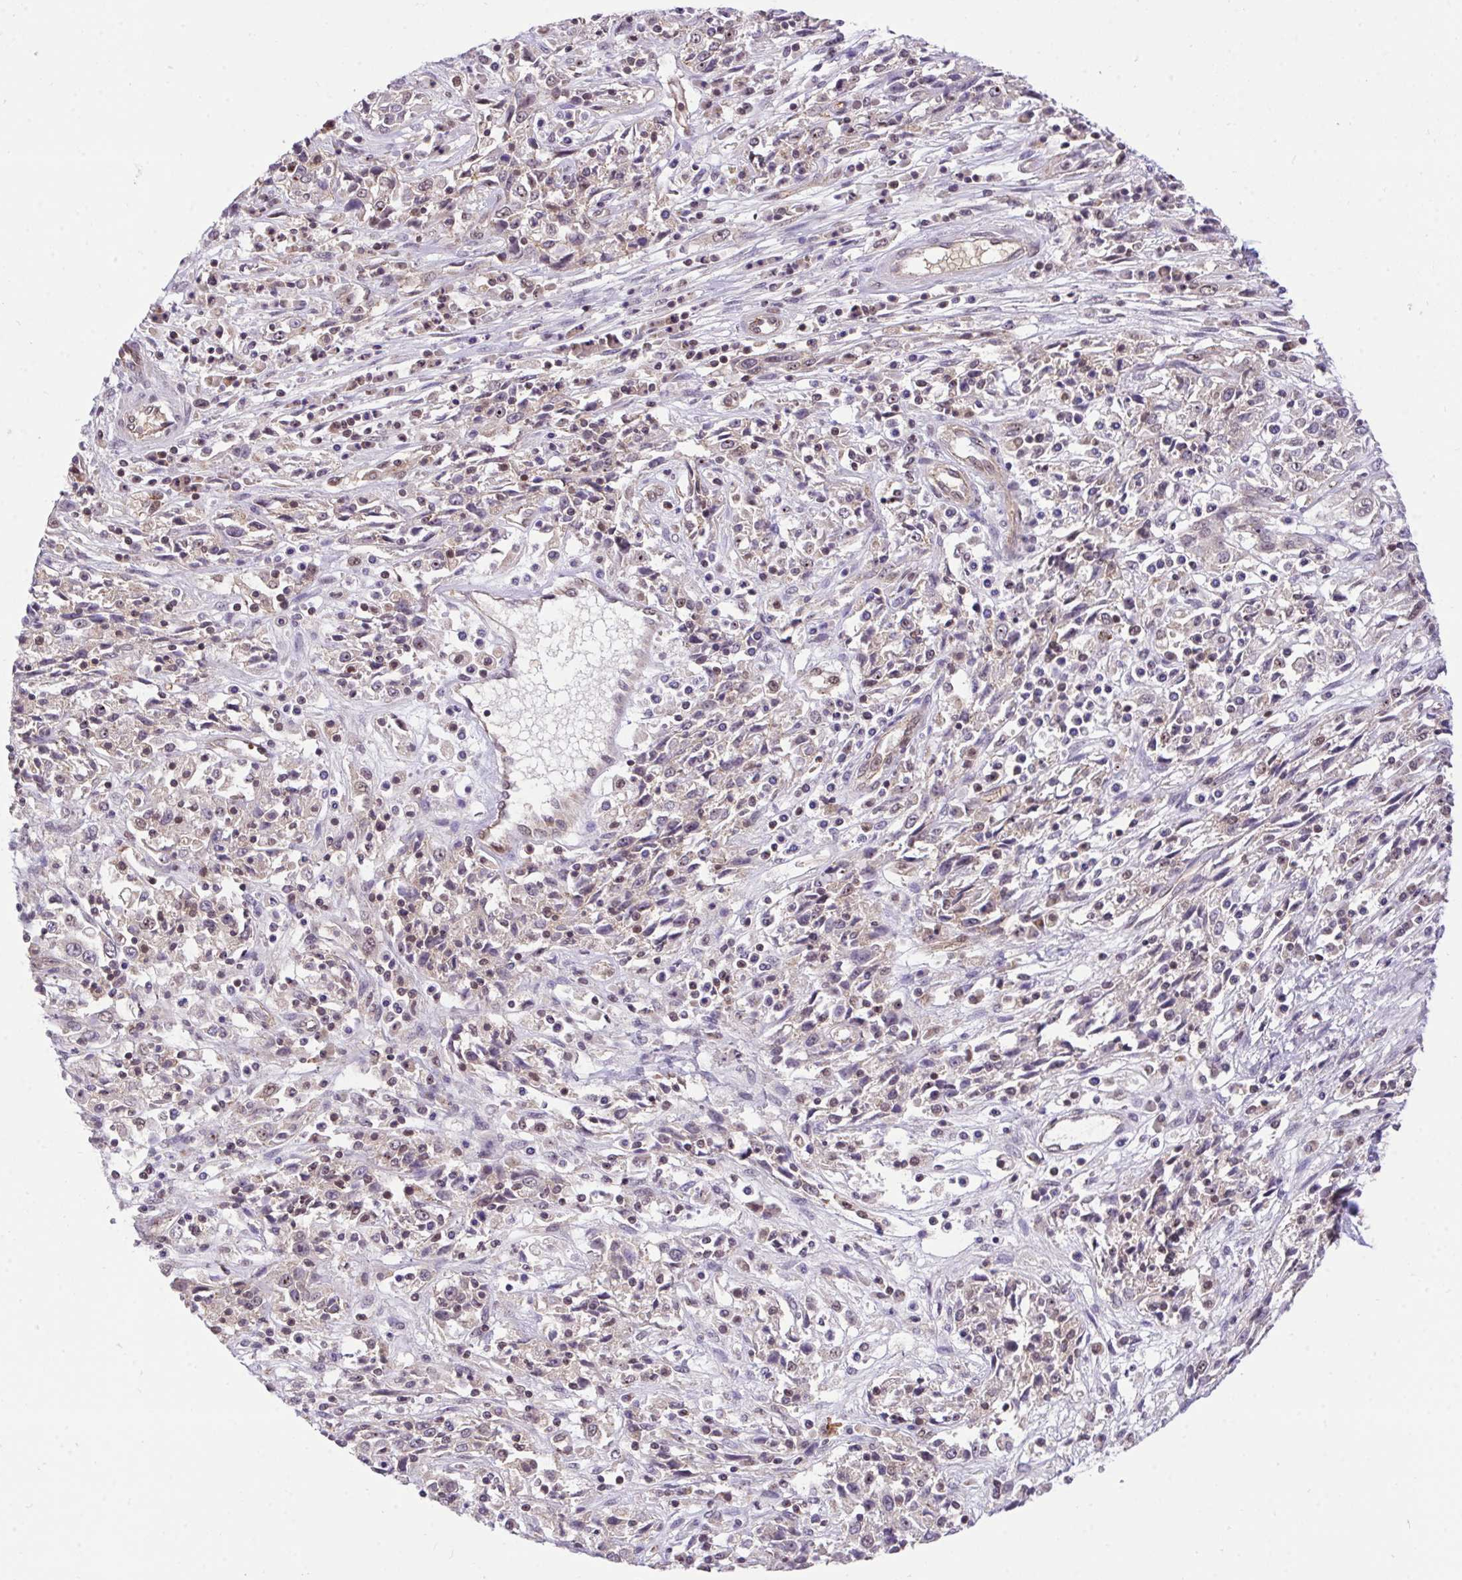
{"staining": {"intensity": "weak", "quantity": "<25%", "location": "cytoplasmic/membranous"}, "tissue": "cervical cancer", "cell_type": "Tumor cells", "image_type": "cancer", "snomed": [{"axis": "morphology", "description": "Adenocarcinoma, NOS"}, {"axis": "topography", "description": "Cervix"}], "caption": "This histopathology image is of cervical cancer (adenocarcinoma) stained with immunohistochemistry to label a protein in brown with the nuclei are counter-stained blue. There is no positivity in tumor cells.", "gene": "PPP1CA", "patient": {"sex": "female", "age": 40}}